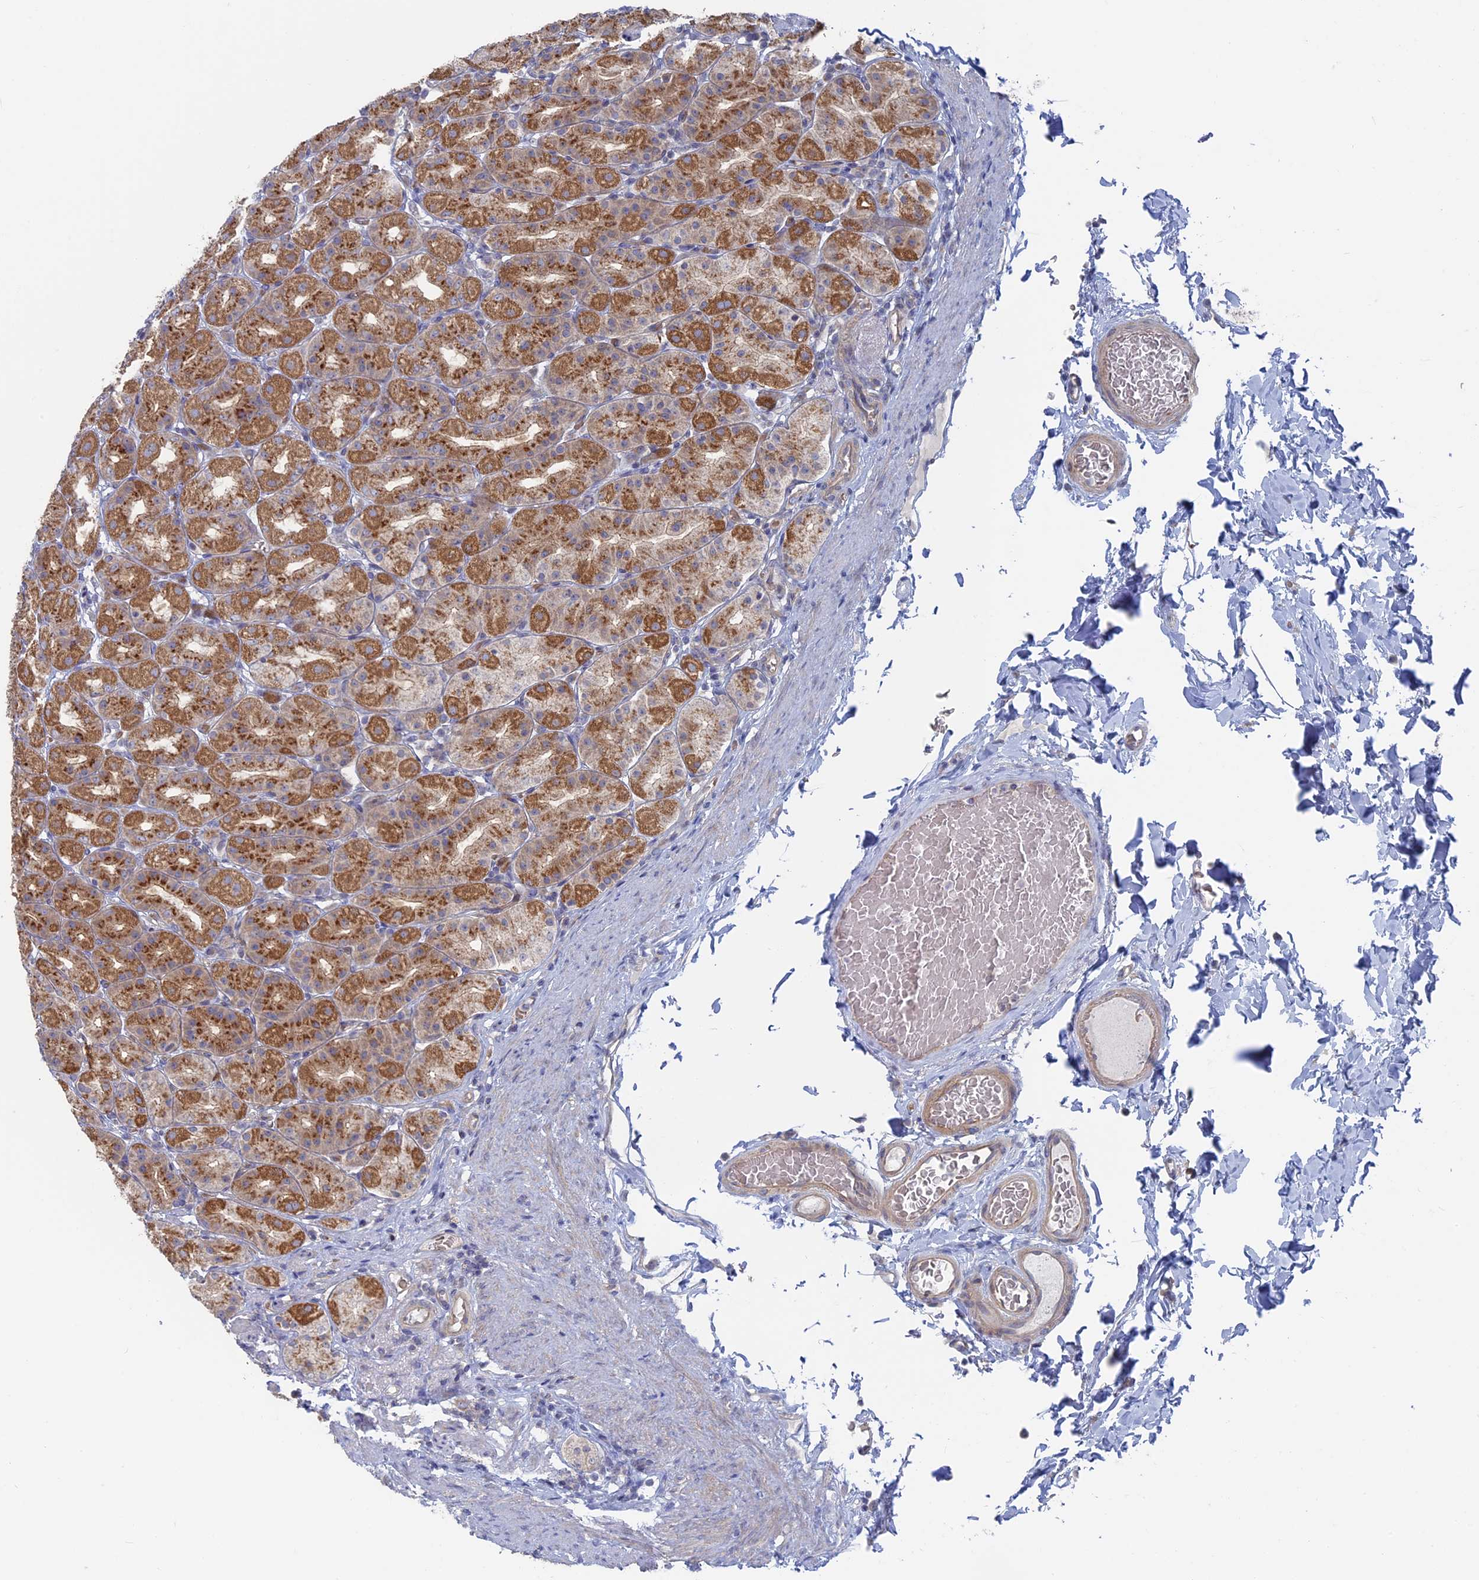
{"staining": {"intensity": "moderate", "quantity": ">75%", "location": "cytoplasmic/membranous"}, "tissue": "stomach", "cell_type": "Glandular cells", "image_type": "normal", "snomed": [{"axis": "morphology", "description": "Normal tissue, NOS"}, {"axis": "topography", "description": "Stomach, upper"}], "caption": "The micrograph demonstrates staining of normal stomach, revealing moderate cytoplasmic/membranous protein staining (brown color) within glandular cells.", "gene": "TBC1D30", "patient": {"sex": "male", "age": 68}}